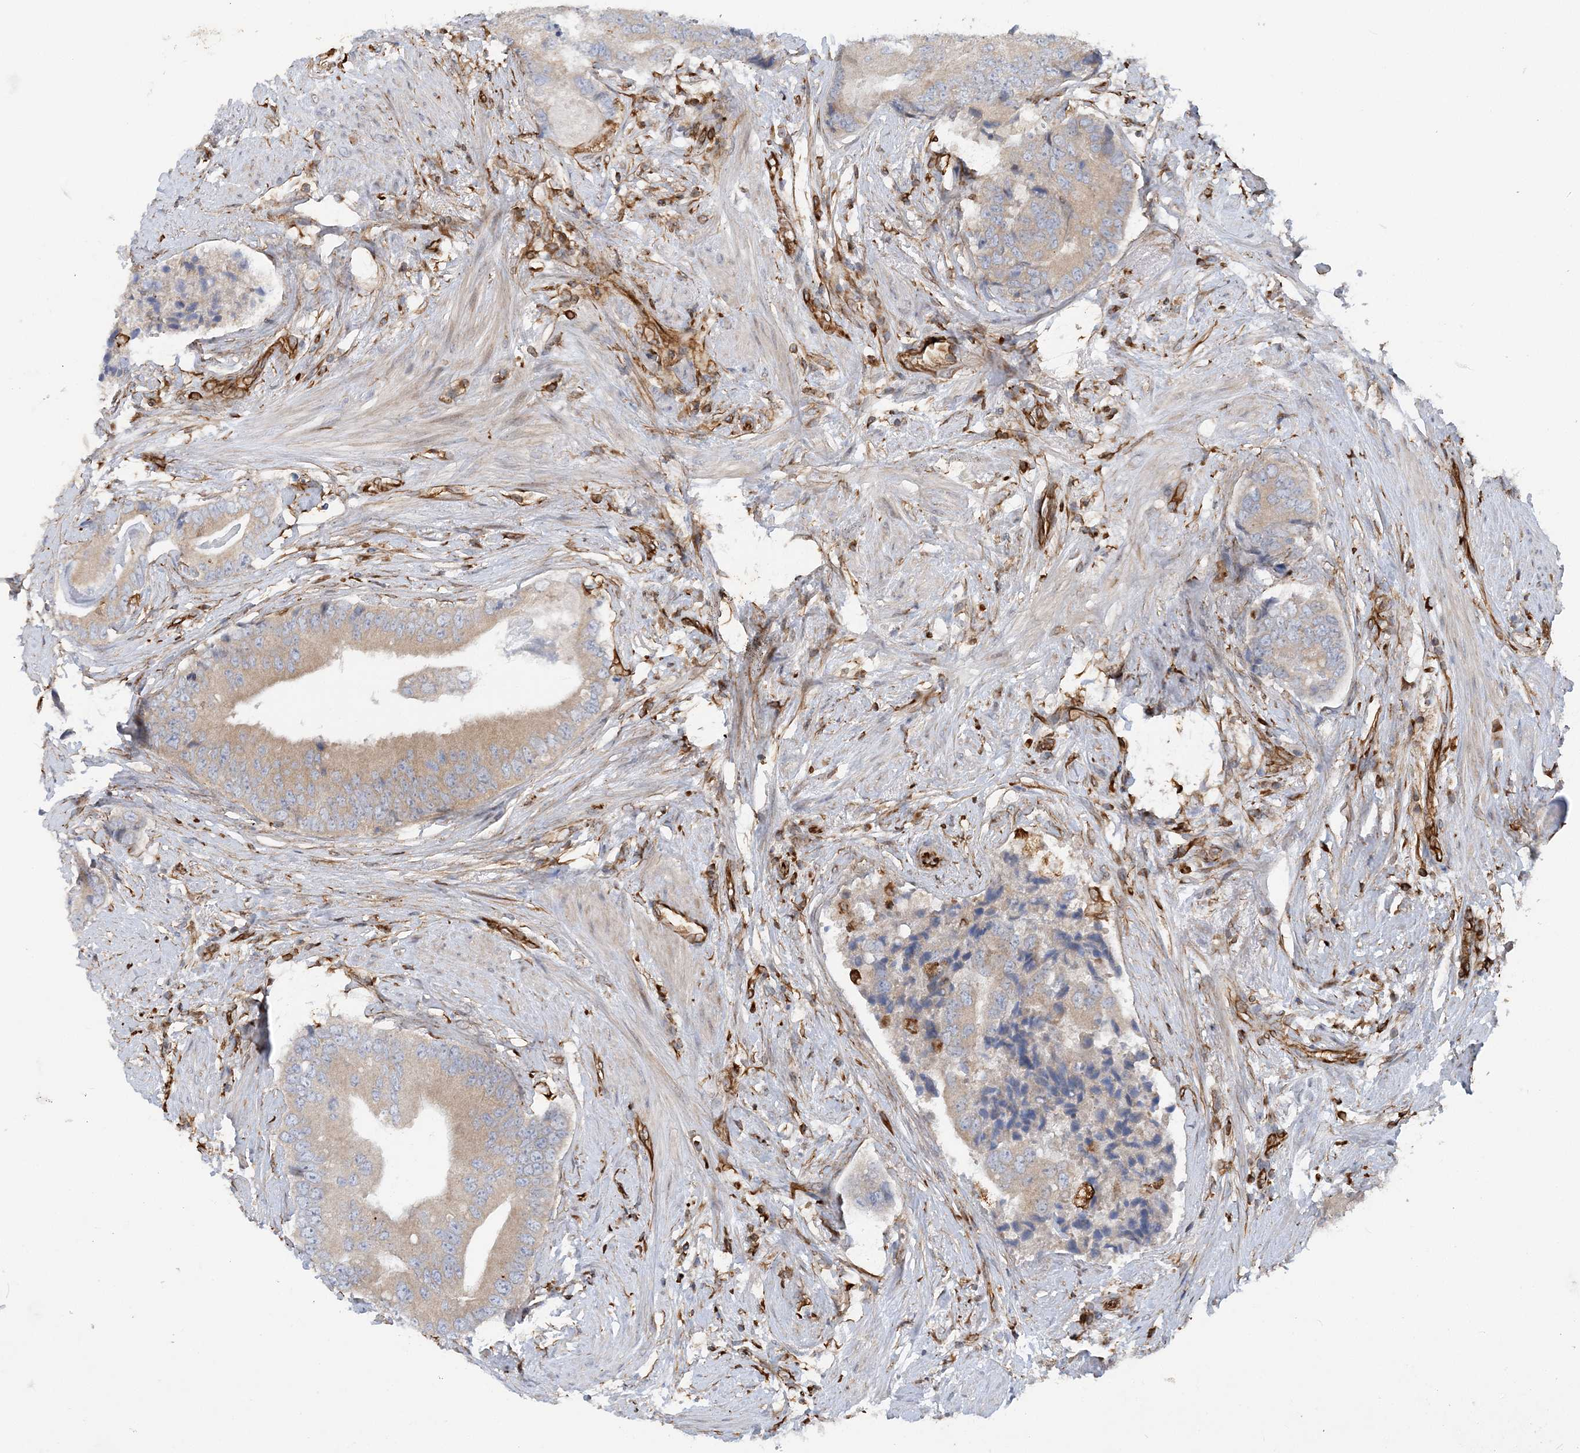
{"staining": {"intensity": "weak", "quantity": ">75%", "location": "cytoplasmic/membranous"}, "tissue": "prostate cancer", "cell_type": "Tumor cells", "image_type": "cancer", "snomed": [{"axis": "morphology", "description": "Adenocarcinoma, High grade"}, {"axis": "topography", "description": "Prostate"}], "caption": "DAB (3,3'-diaminobenzidine) immunohistochemical staining of prostate cancer (adenocarcinoma (high-grade)) exhibits weak cytoplasmic/membranous protein positivity in approximately >75% of tumor cells.", "gene": "FAM114A2", "patient": {"sex": "male", "age": 70}}